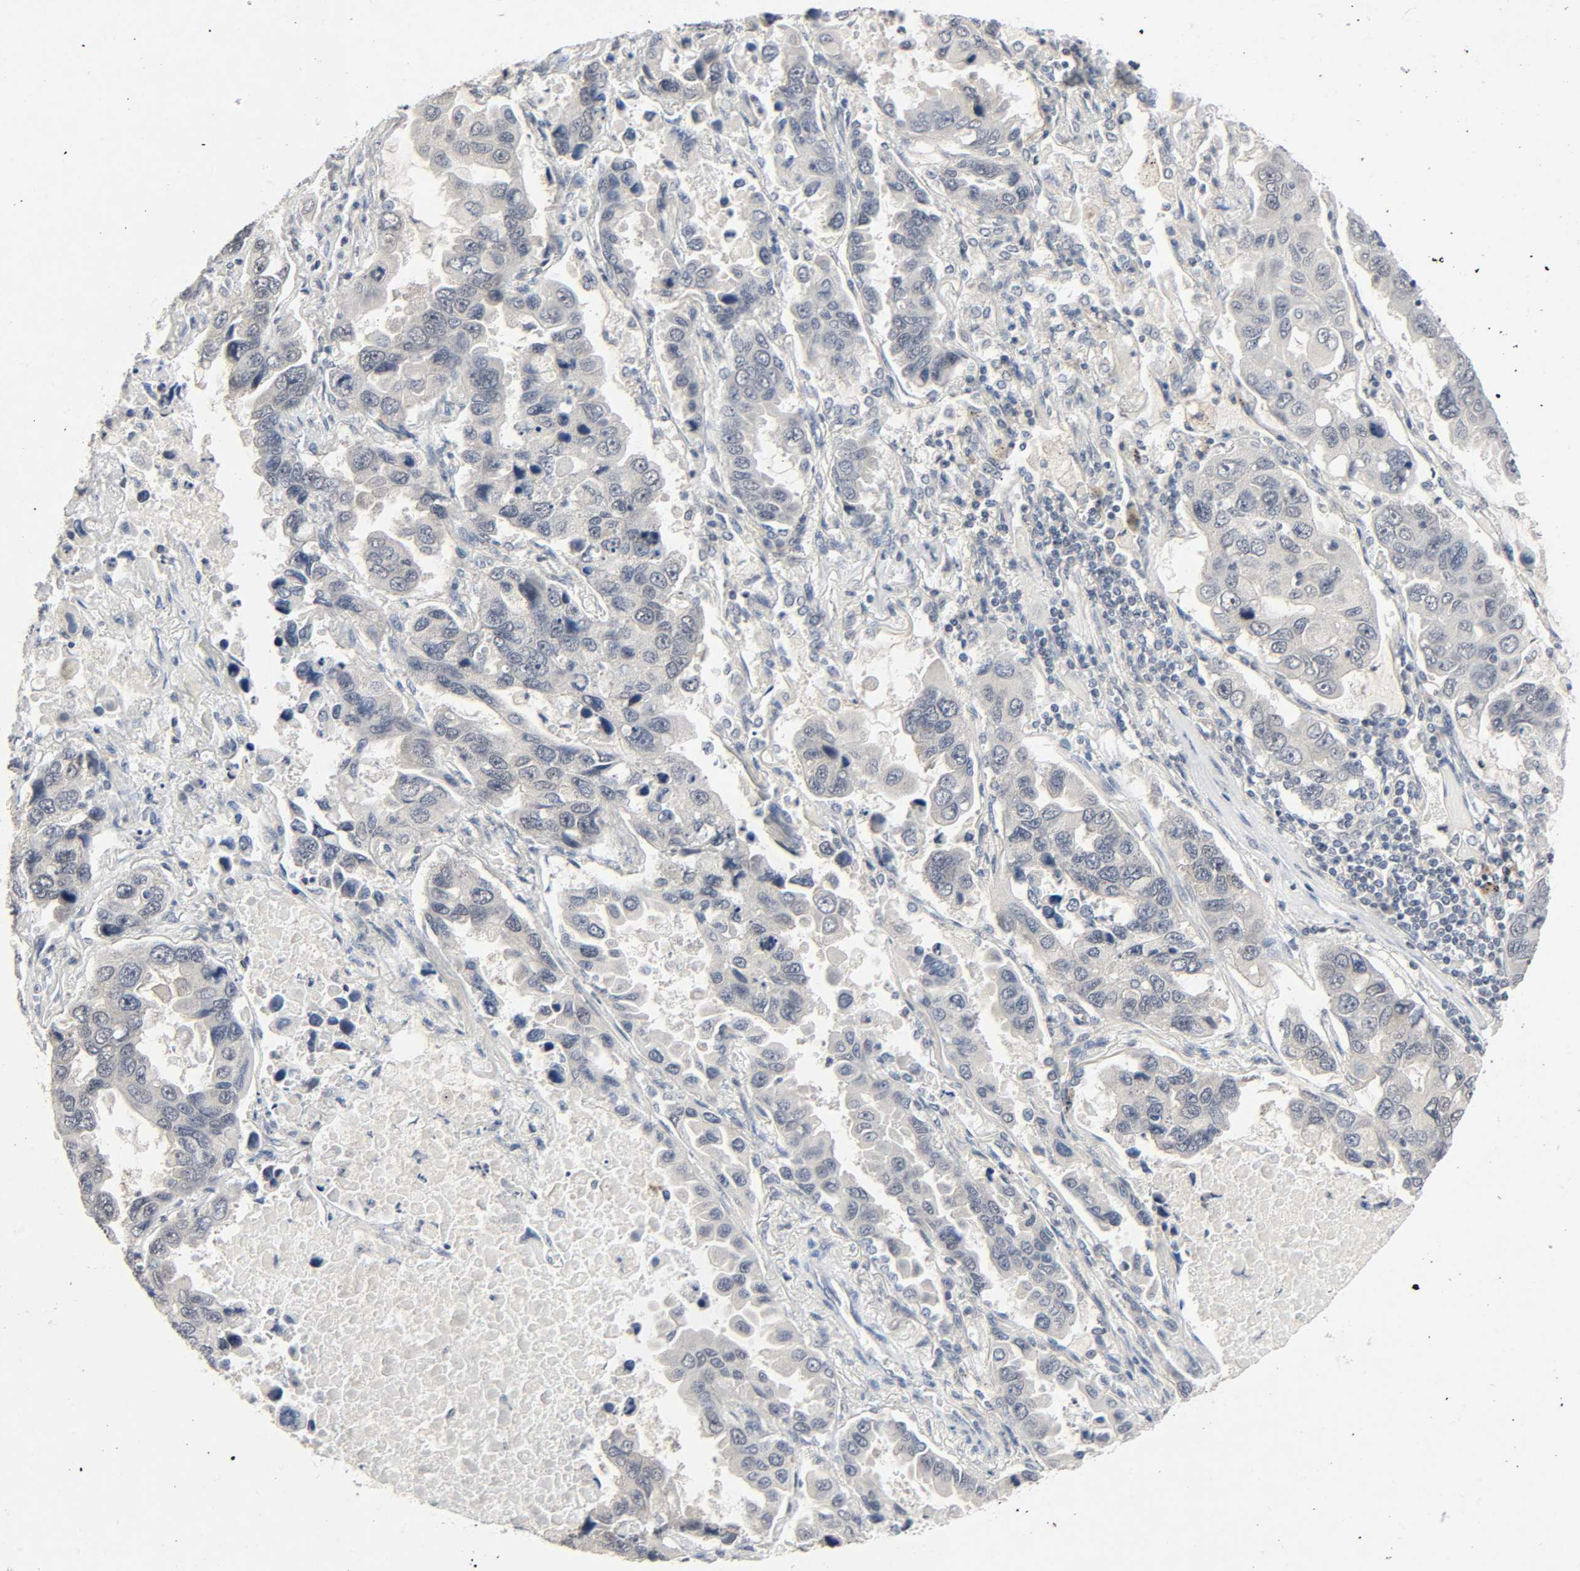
{"staining": {"intensity": "negative", "quantity": "none", "location": "none"}, "tissue": "lung cancer", "cell_type": "Tumor cells", "image_type": "cancer", "snomed": [{"axis": "morphology", "description": "Adenocarcinoma, NOS"}, {"axis": "topography", "description": "Lung"}], "caption": "Human adenocarcinoma (lung) stained for a protein using immunohistochemistry shows no positivity in tumor cells.", "gene": "MAPKAPK5", "patient": {"sex": "male", "age": 64}}